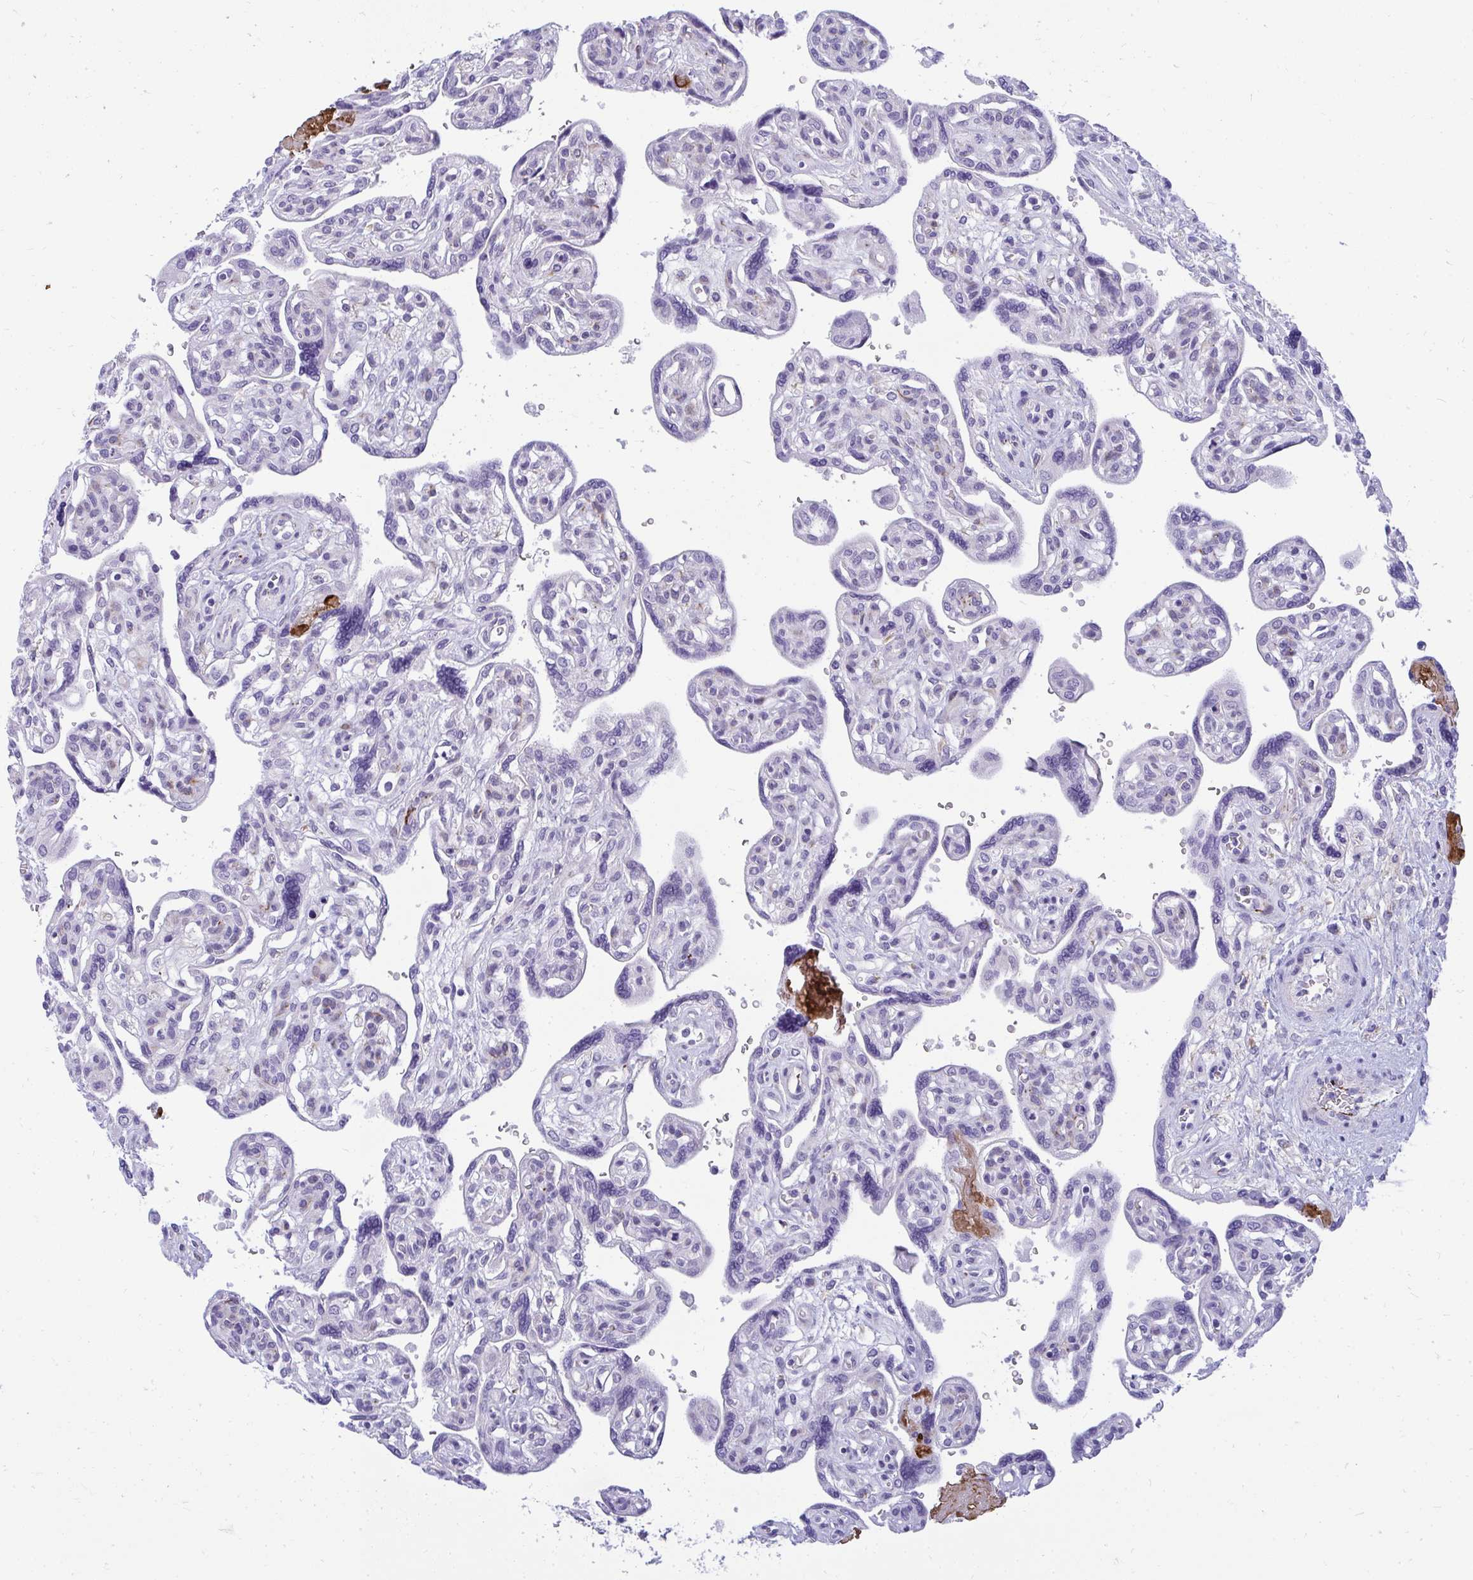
{"staining": {"intensity": "negative", "quantity": "none", "location": "none"}, "tissue": "placenta", "cell_type": "Decidual cells", "image_type": "normal", "snomed": [{"axis": "morphology", "description": "Normal tissue, NOS"}, {"axis": "topography", "description": "Placenta"}], "caption": "IHC micrograph of unremarkable placenta: human placenta stained with DAB (3,3'-diaminobenzidine) demonstrates no significant protein expression in decidual cells.", "gene": "TSBP1", "patient": {"sex": "female", "age": 39}}